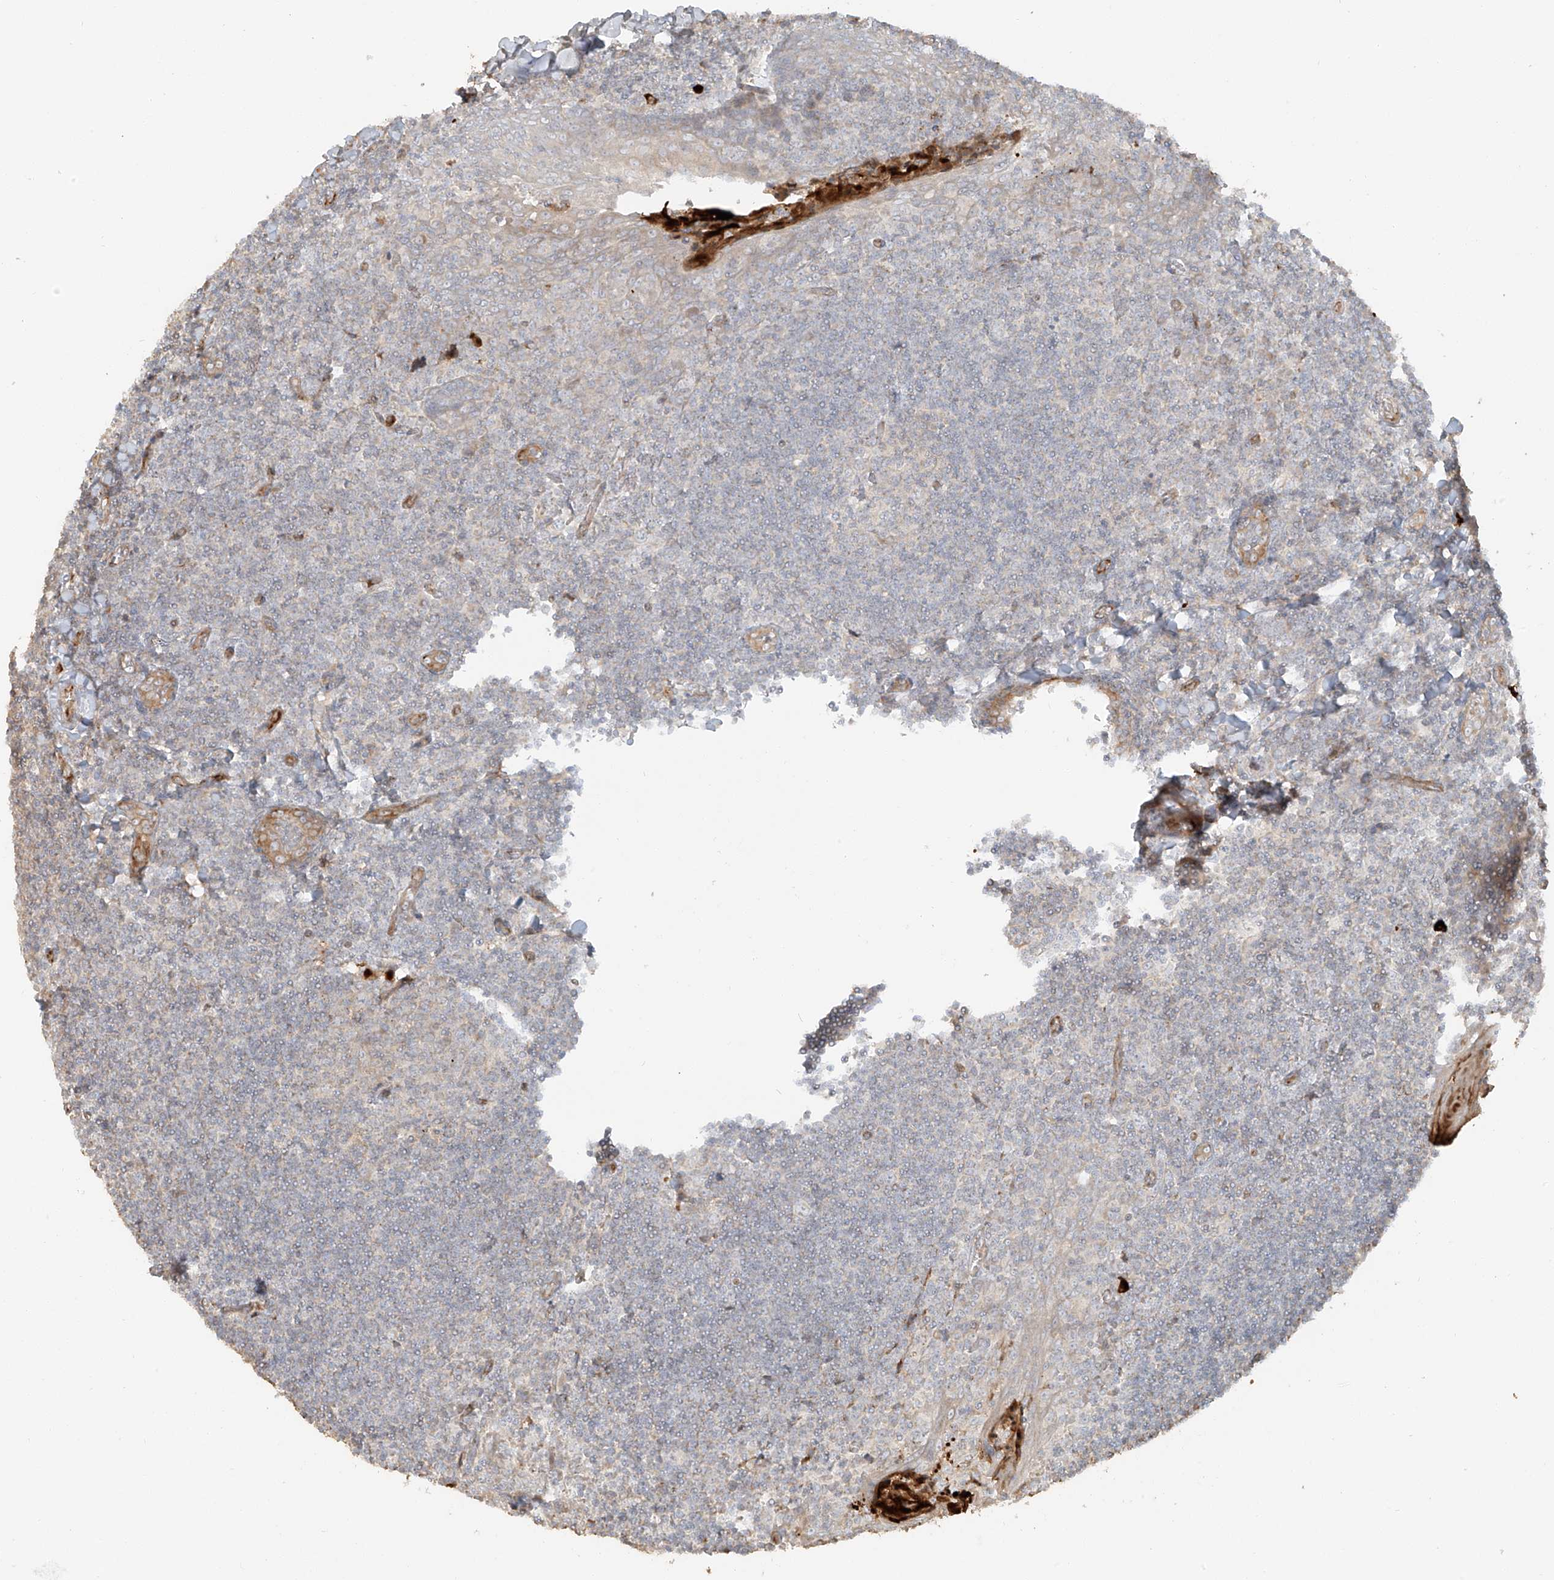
{"staining": {"intensity": "negative", "quantity": "none", "location": "none"}, "tissue": "tonsil", "cell_type": "Germinal center cells", "image_type": "normal", "snomed": [{"axis": "morphology", "description": "Normal tissue, NOS"}, {"axis": "topography", "description": "Tonsil"}], "caption": "Immunohistochemistry (IHC) histopathology image of benign tonsil: human tonsil stained with DAB (3,3'-diaminobenzidine) displays no significant protein positivity in germinal center cells.", "gene": "MIPEP", "patient": {"sex": "male", "age": 27}}